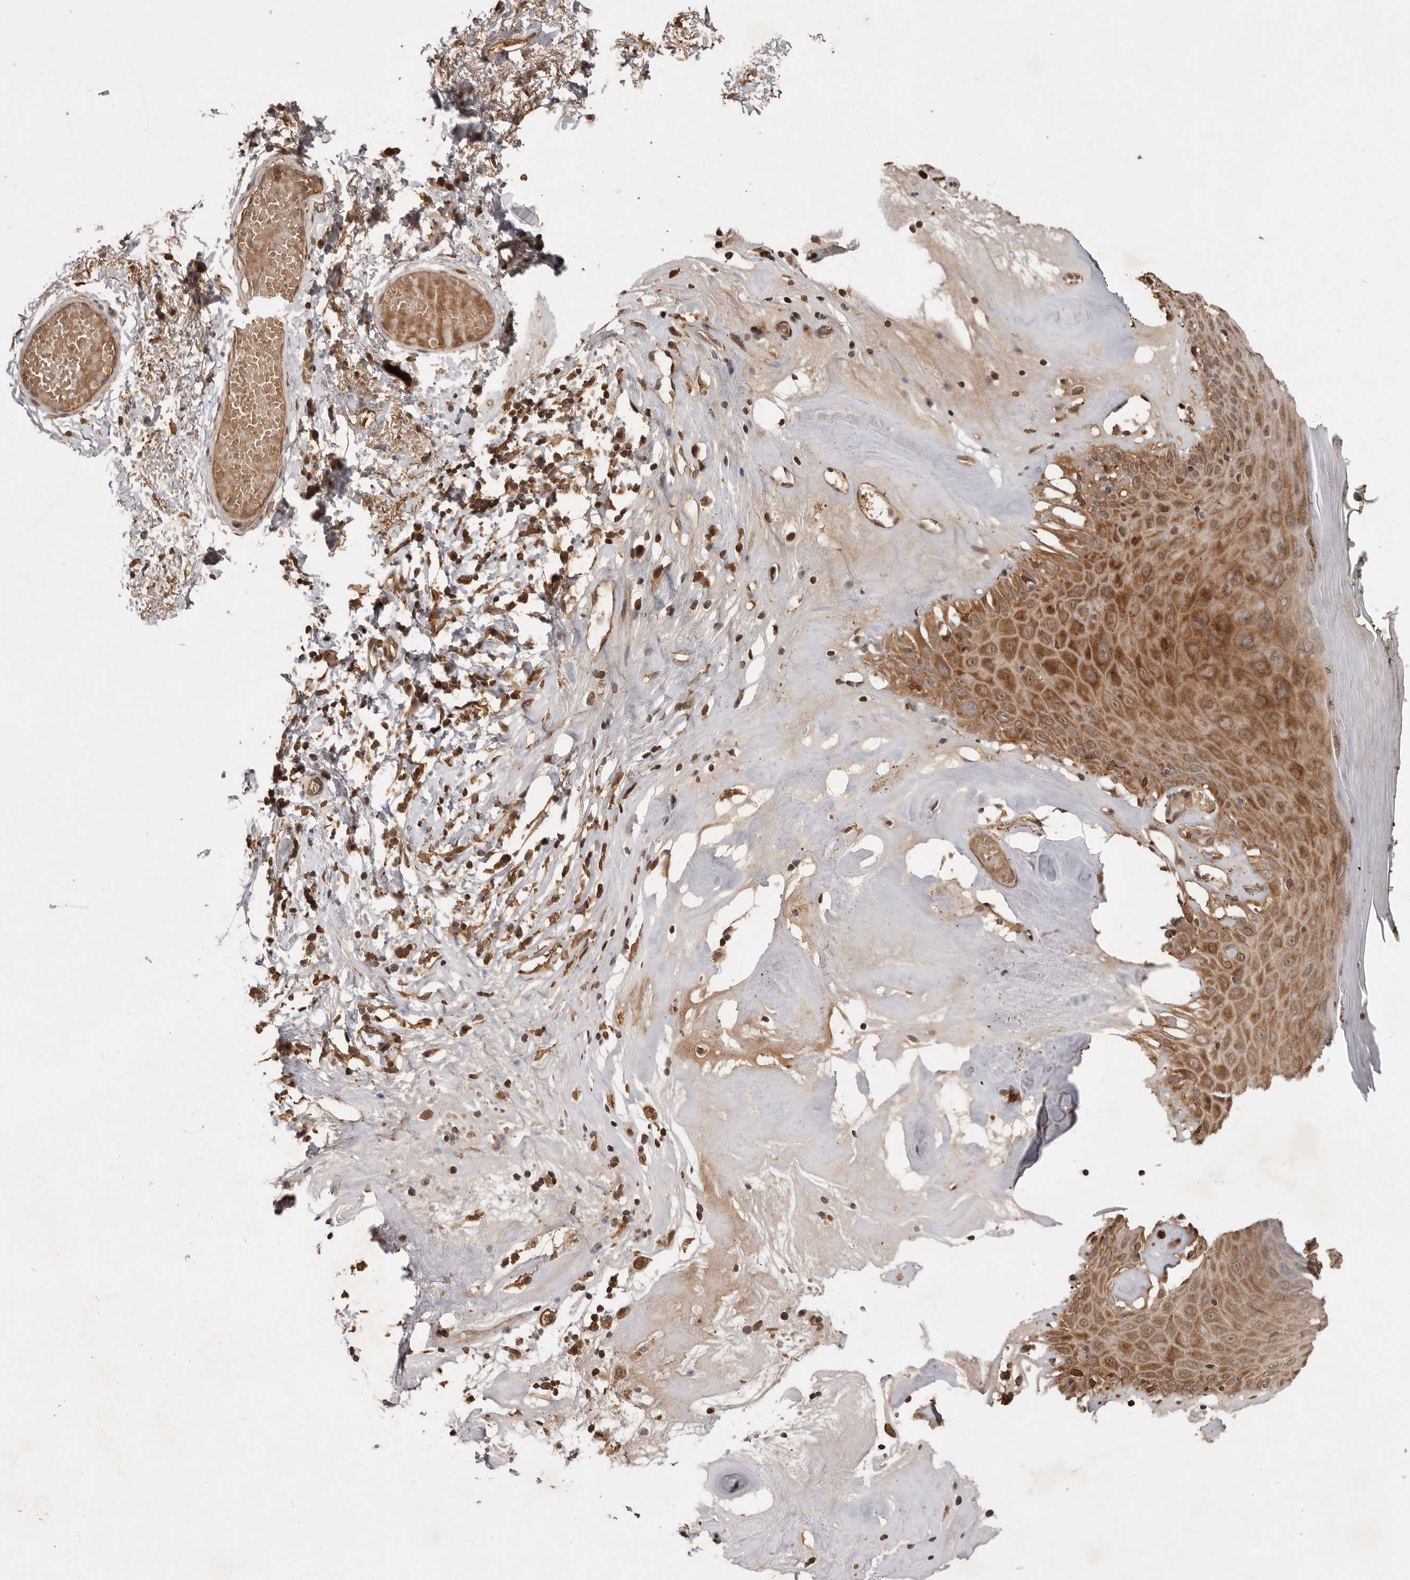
{"staining": {"intensity": "moderate", "quantity": ">75%", "location": "cytoplasmic/membranous"}, "tissue": "skin", "cell_type": "Epidermal cells", "image_type": "normal", "snomed": [{"axis": "morphology", "description": "Normal tissue, NOS"}, {"axis": "morphology", "description": "Inflammation, NOS"}, {"axis": "topography", "description": "Vulva"}], "caption": "The photomicrograph displays immunohistochemical staining of normal skin. There is moderate cytoplasmic/membranous positivity is appreciated in about >75% of epidermal cells.", "gene": "VN1R4", "patient": {"sex": "female", "age": 84}}